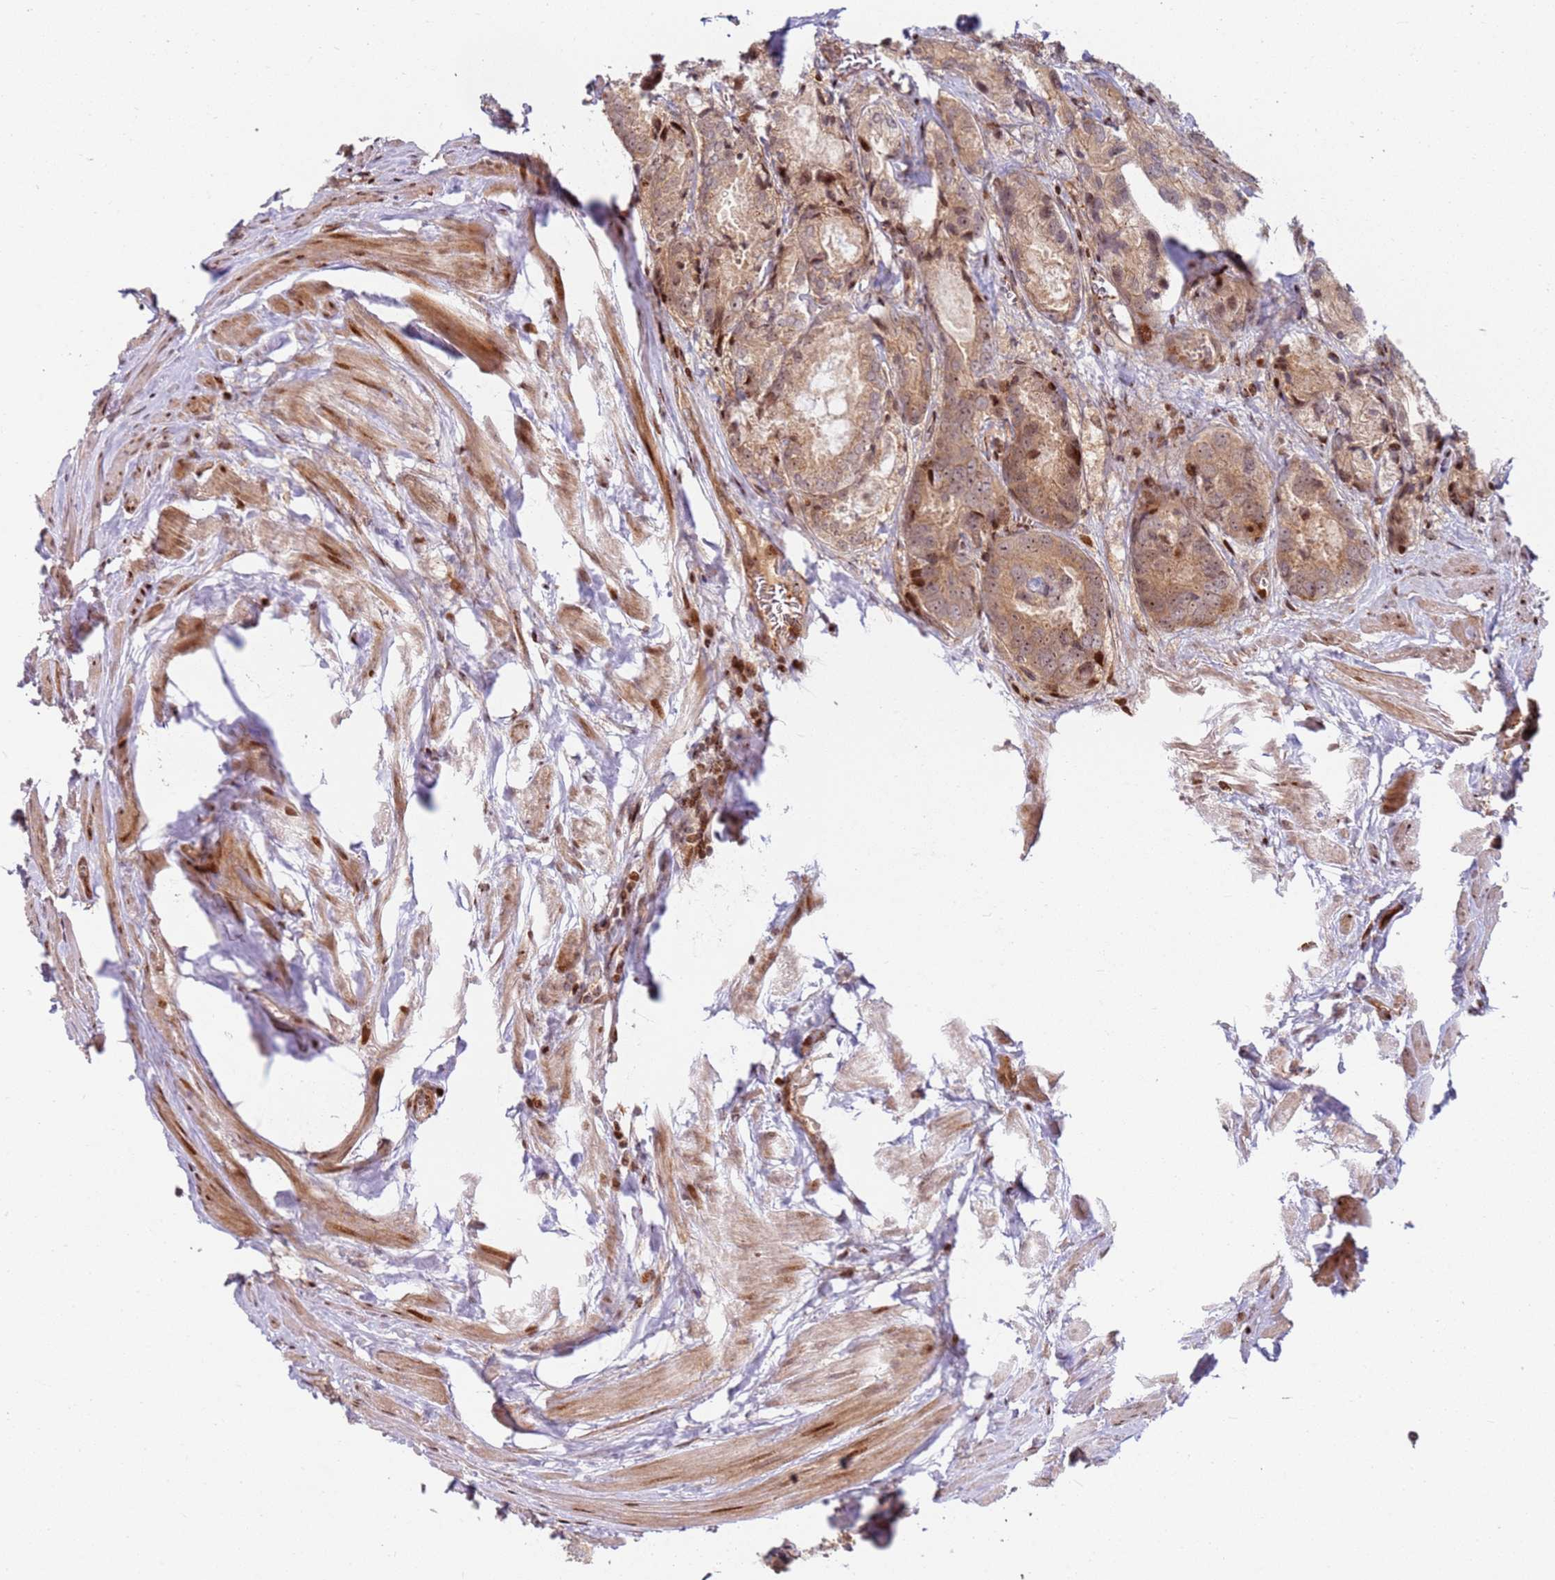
{"staining": {"intensity": "moderate", "quantity": ">75%", "location": "cytoplasmic/membranous"}, "tissue": "prostate cancer", "cell_type": "Tumor cells", "image_type": "cancer", "snomed": [{"axis": "morphology", "description": "Adenocarcinoma, Low grade"}, {"axis": "topography", "description": "Prostate"}], "caption": "Approximately >75% of tumor cells in human prostate low-grade adenocarcinoma exhibit moderate cytoplasmic/membranous protein positivity as visualized by brown immunohistochemical staining.", "gene": "TMEM233", "patient": {"sex": "male", "age": 68}}